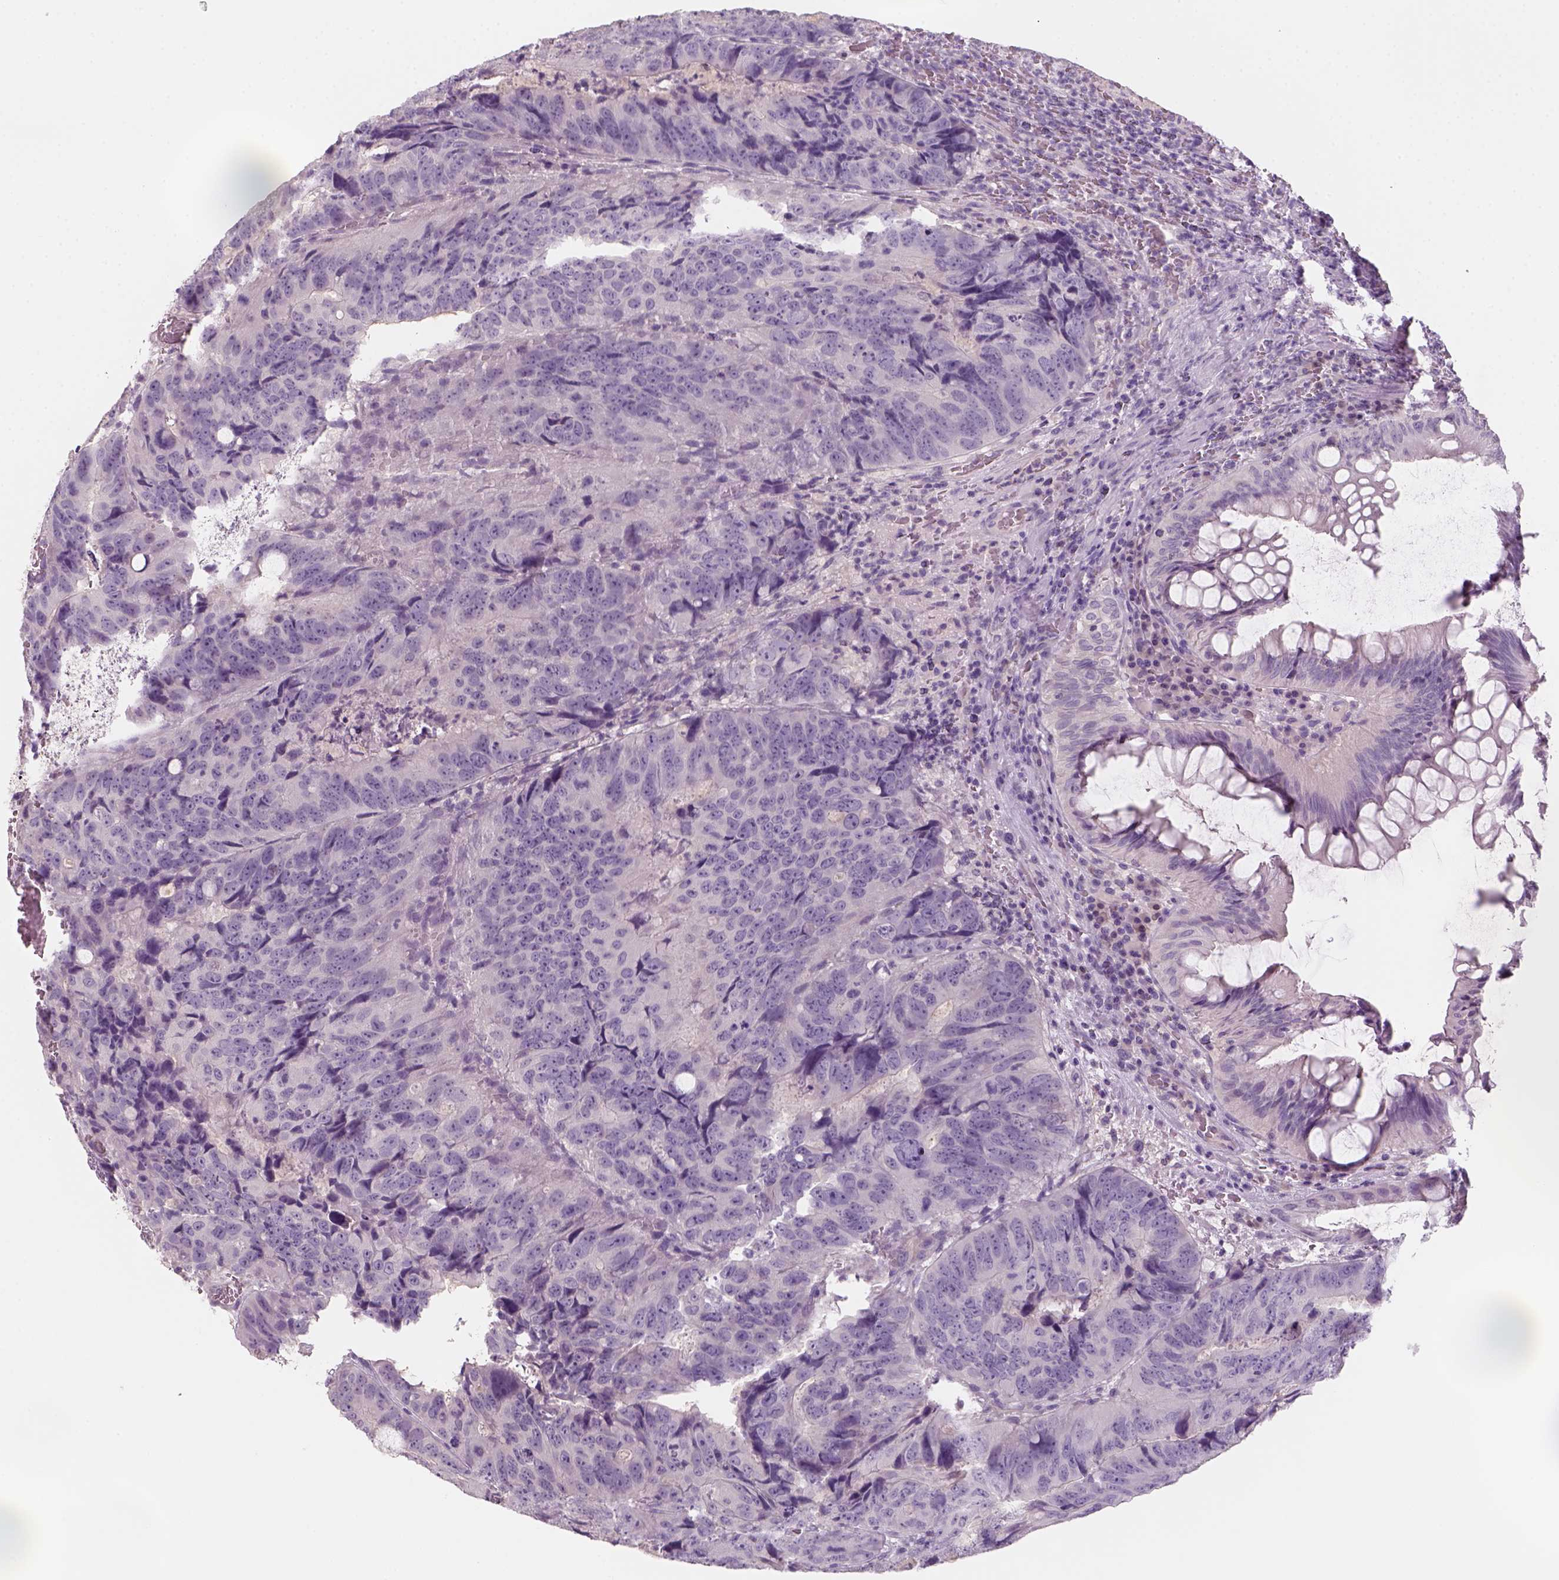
{"staining": {"intensity": "negative", "quantity": "none", "location": "none"}, "tissue": "colorectal cancer", "cell_type": "Tumor cells", "image_type": "cancer", "snomed": [{"axis": "morphology", "description": "Adenocarcinoma, NOS"}, {"axis": "topography", "description": "Colon"}], "caption": "Tumor cells show no significant positivity in colorectal adenocarcinoma.", "gene": "KRT25", "patient": {"sex": "male", "age": 79}}